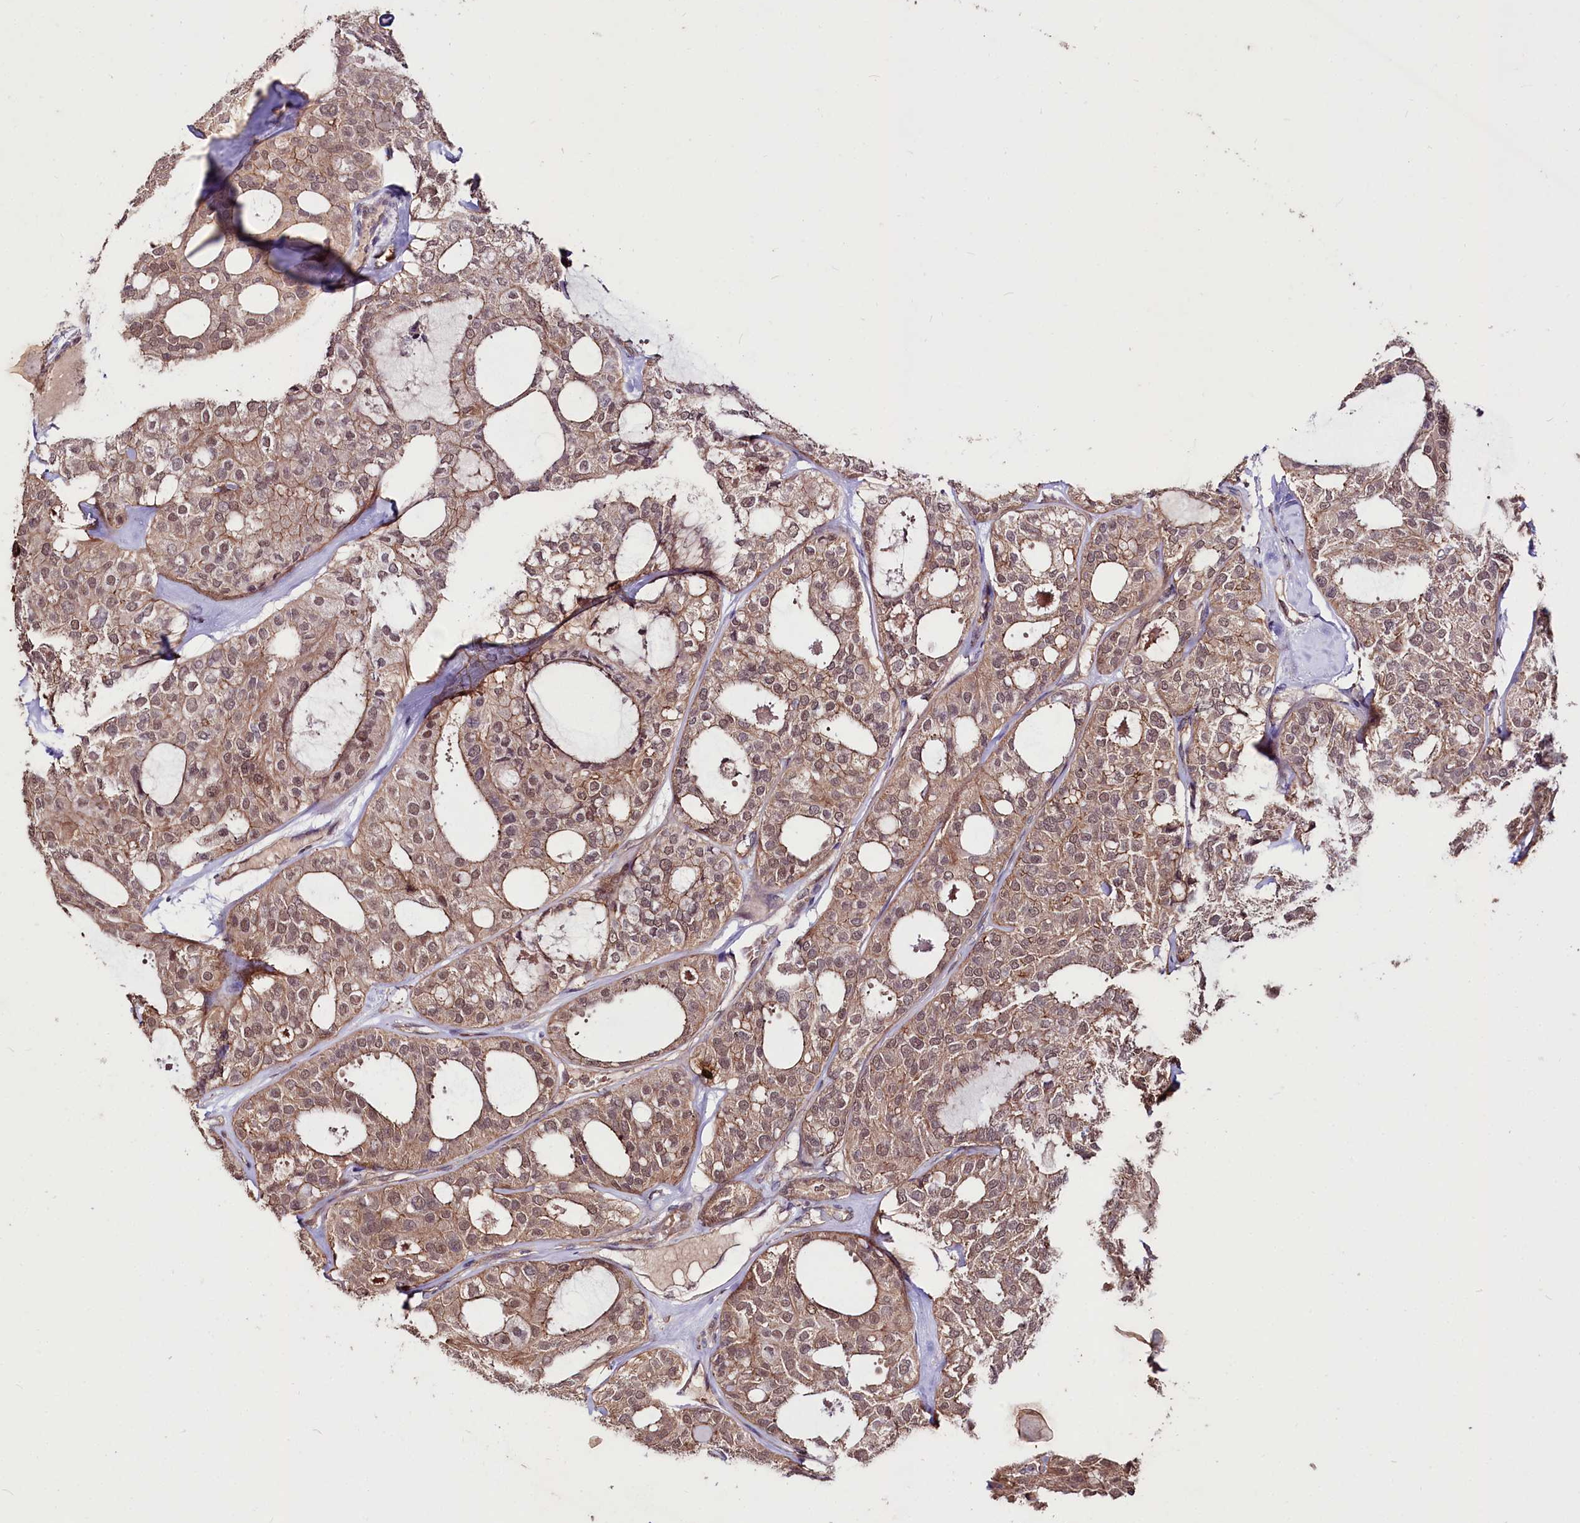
{"staining": {"intensity": "weak", "quantity": ">75%", "location": "cytoplasmic/membranous,nuclear"}, "tissue": "thyroid cancer", "cell_type": "Tumor cells", "image_type": "cancer", "snomed": [{"axis": "morphology", "description": "Follicular adenoma carcinoma, NOS"}, {"axis": "topography", "description": "Thyroid gland"}], "caption": "Thyroid cancer (follicular adenoma carcinoma) stained for a protein shows weak cytoplasmic/membranous and nuclear positivity in tumor cells.", "gene": "KLRB1", "patient": {"sex": "male", "age": 75}}